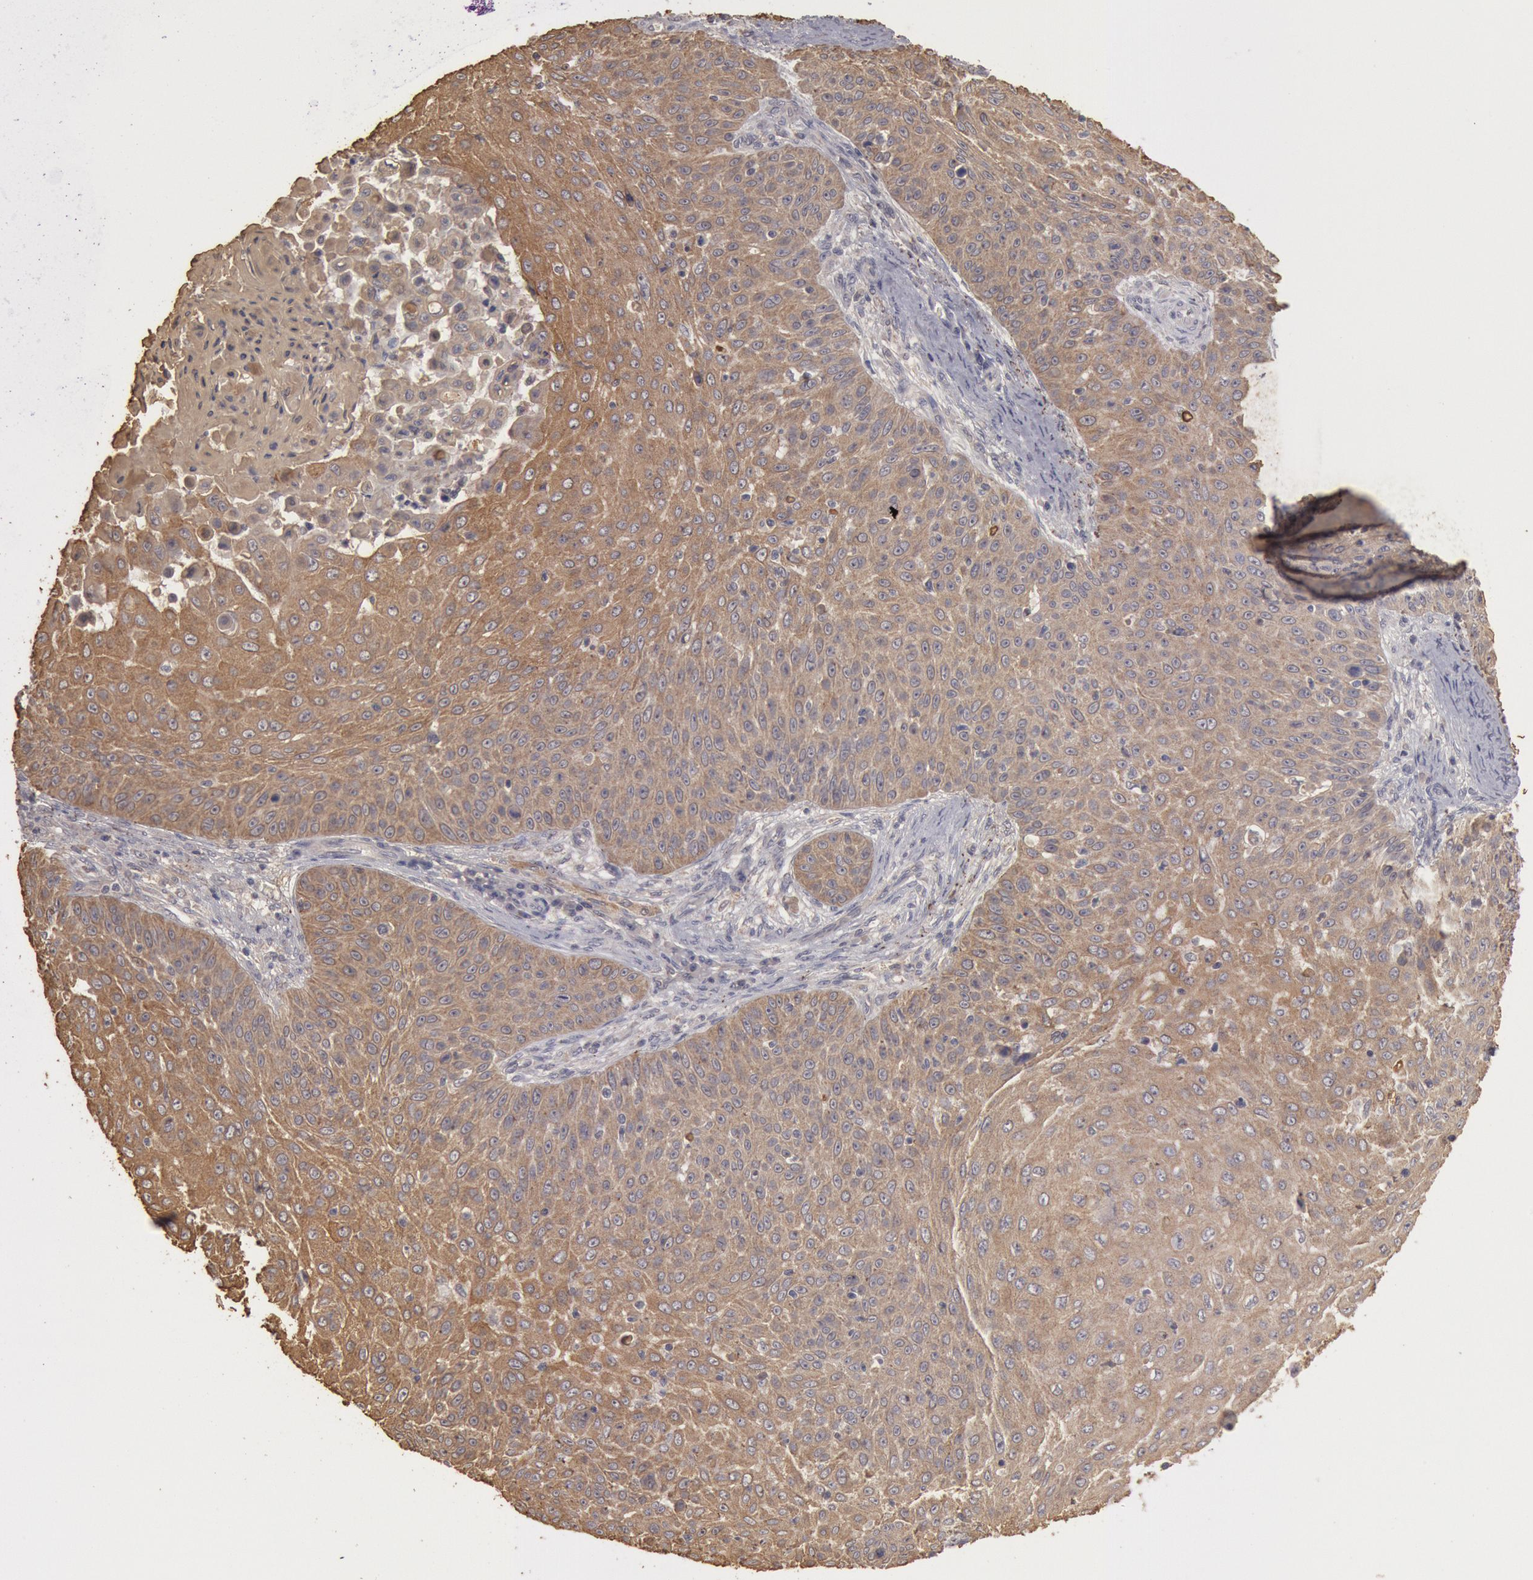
{"staining": {"intensity": "moderate", "quantity": ">75%", "location": "cytoplasmic/membranous"}, "tissue": "skin cancer", "cell_type": "Tumor cells", "image_type": "cancer", "snomed": [{"axis": "morphology", "description": "Squamous cell carcinoma, NOS"}, {"axis": "topography", "description": "Skin"}], "caption": "The immunohistochemical stain labels moderate cytoplasmic/membranous positivity in tumor cells of skin cancer tissue.", "gene": "ZFP36L1", "patient": {"sex": "male", "age": 82}}